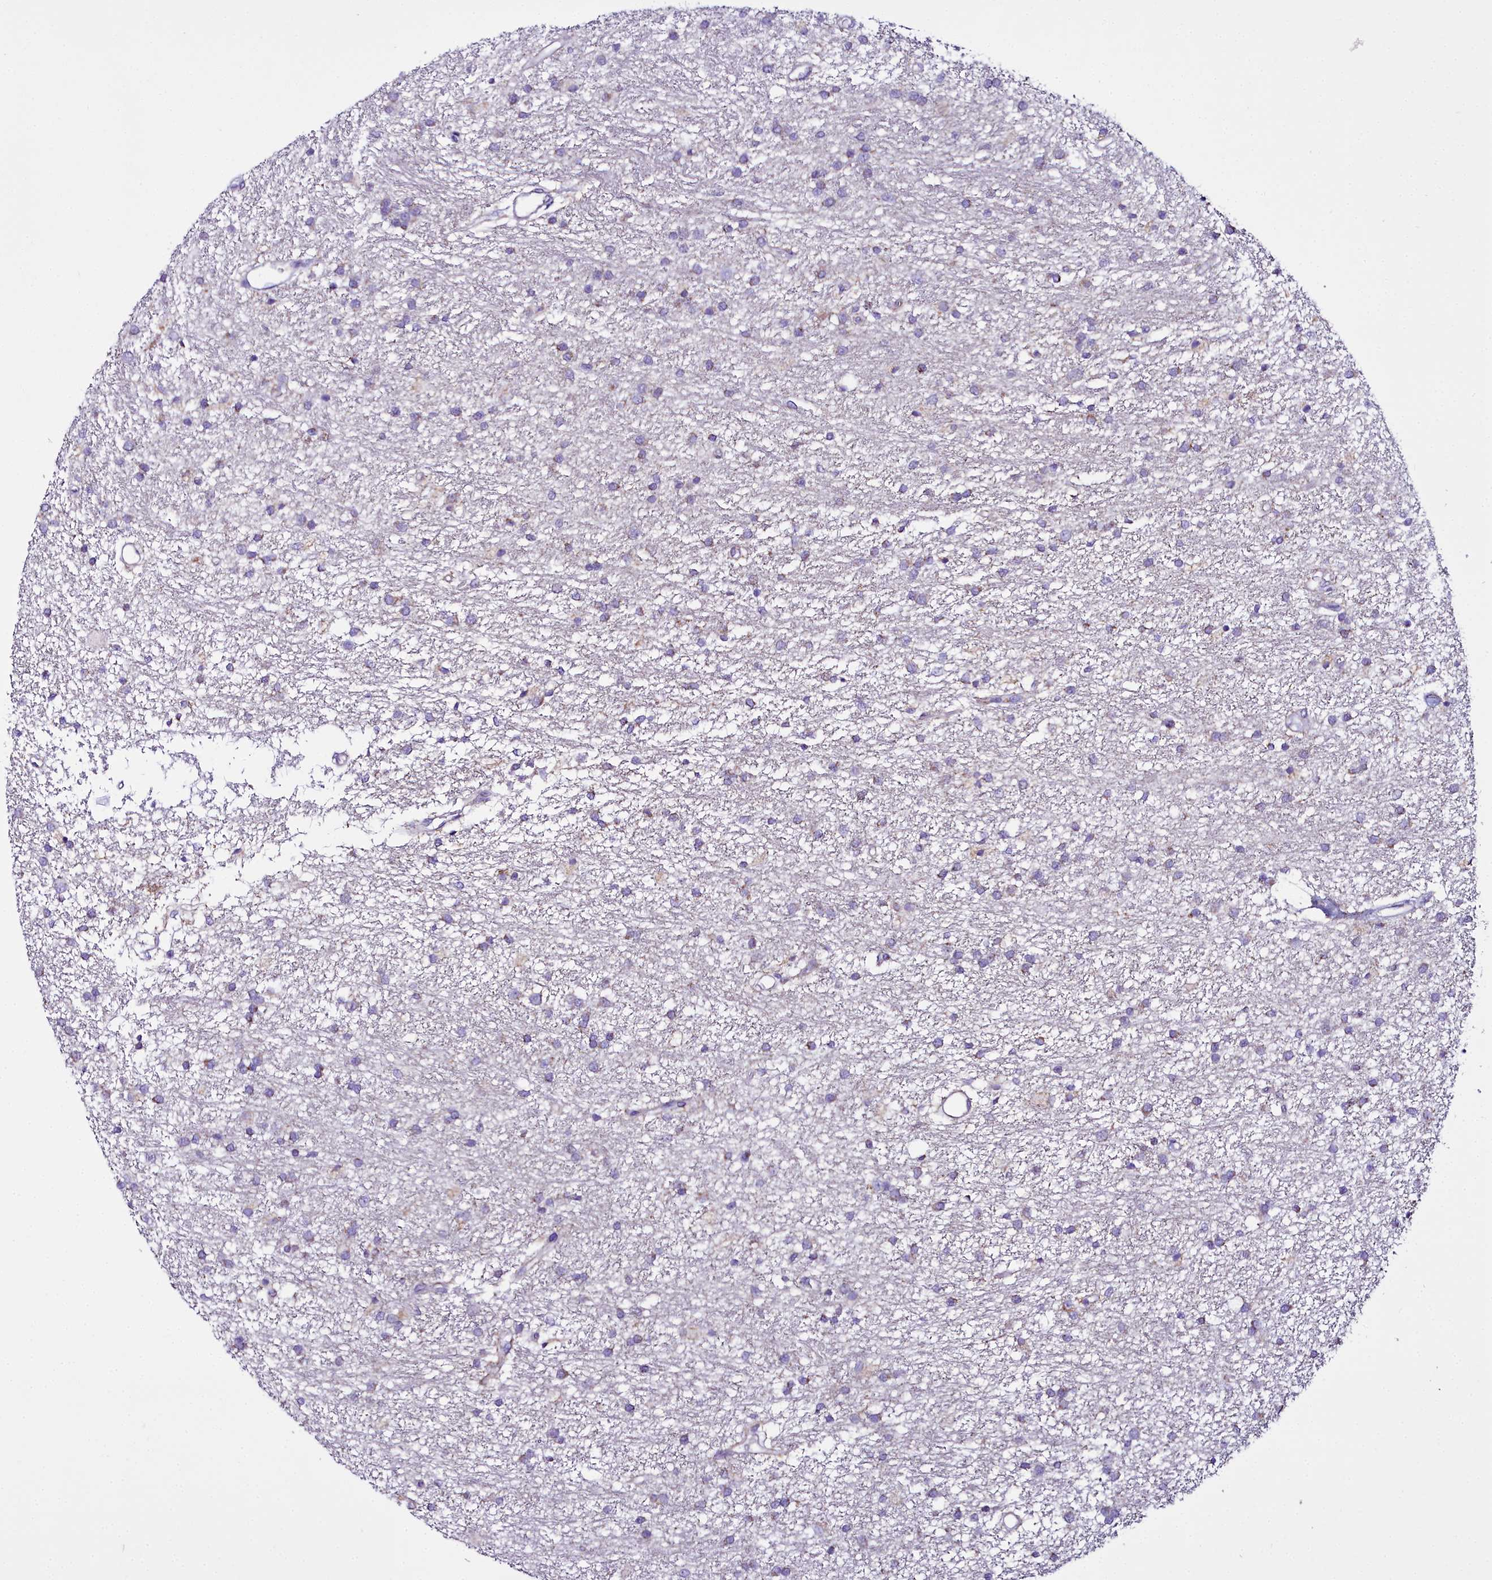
{"staining": {"intensity": "negative", "quantity": "none", "location": "none"}, "tissue": "glioma", "cell_type": "Tumor cells", "image_type": "cancer", "snomed": [{"axis": "morphology", "description": "Glioma, malignant, High grade"}, {"axis": "topography", "description": "Brain"}], "caption": "This photomicrograph is of glioma stained with immunohistochemistry (IHC) to label a protein in brown with the nuclei are counter-stained blue. There is no positivity in tumor cells.", "gene": "WDFY3", "patient": {"sex": "male", "age": 77}}